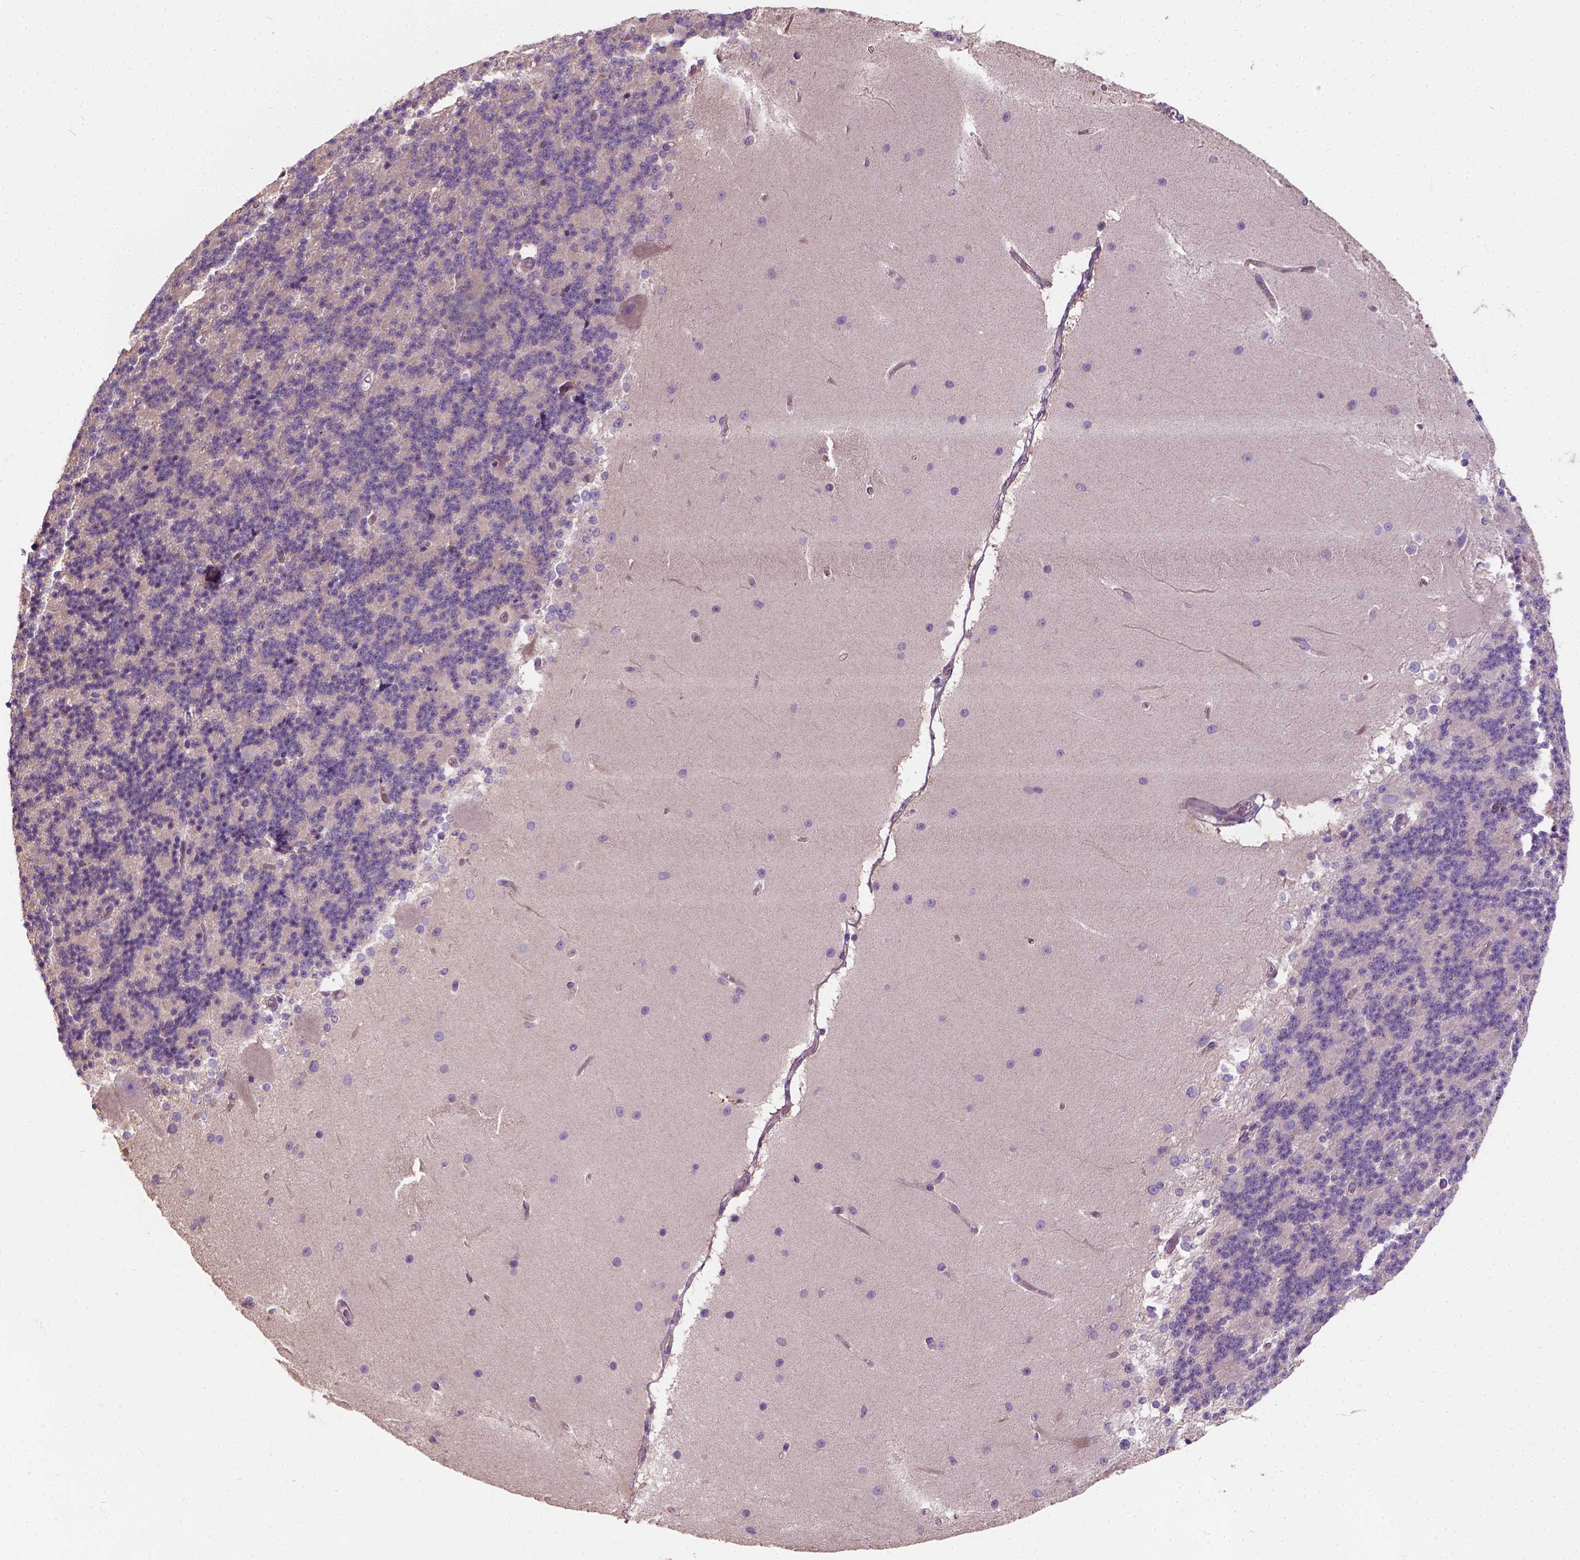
{"staining": {"intensity": "weak", "quantity": ">75%", "location": "cytoplasmic/membranous"}, "tissue": "cerebellum", "cell_type": "Cells in granular layer", "image_type": "normal", "snomed": [{"axis": "morphology", "description": "Normal tissue, NOS"}, {"axis": "topography", "description": "Cerebellum"}], "caption": "Weak cytoplasmic/membranous staining is appreciated in approximately >75% of cells in granular layer in unremarkable cerebellum.", "gene": "CRACR2A", "patient": {"sex": "female", "age": 19}}